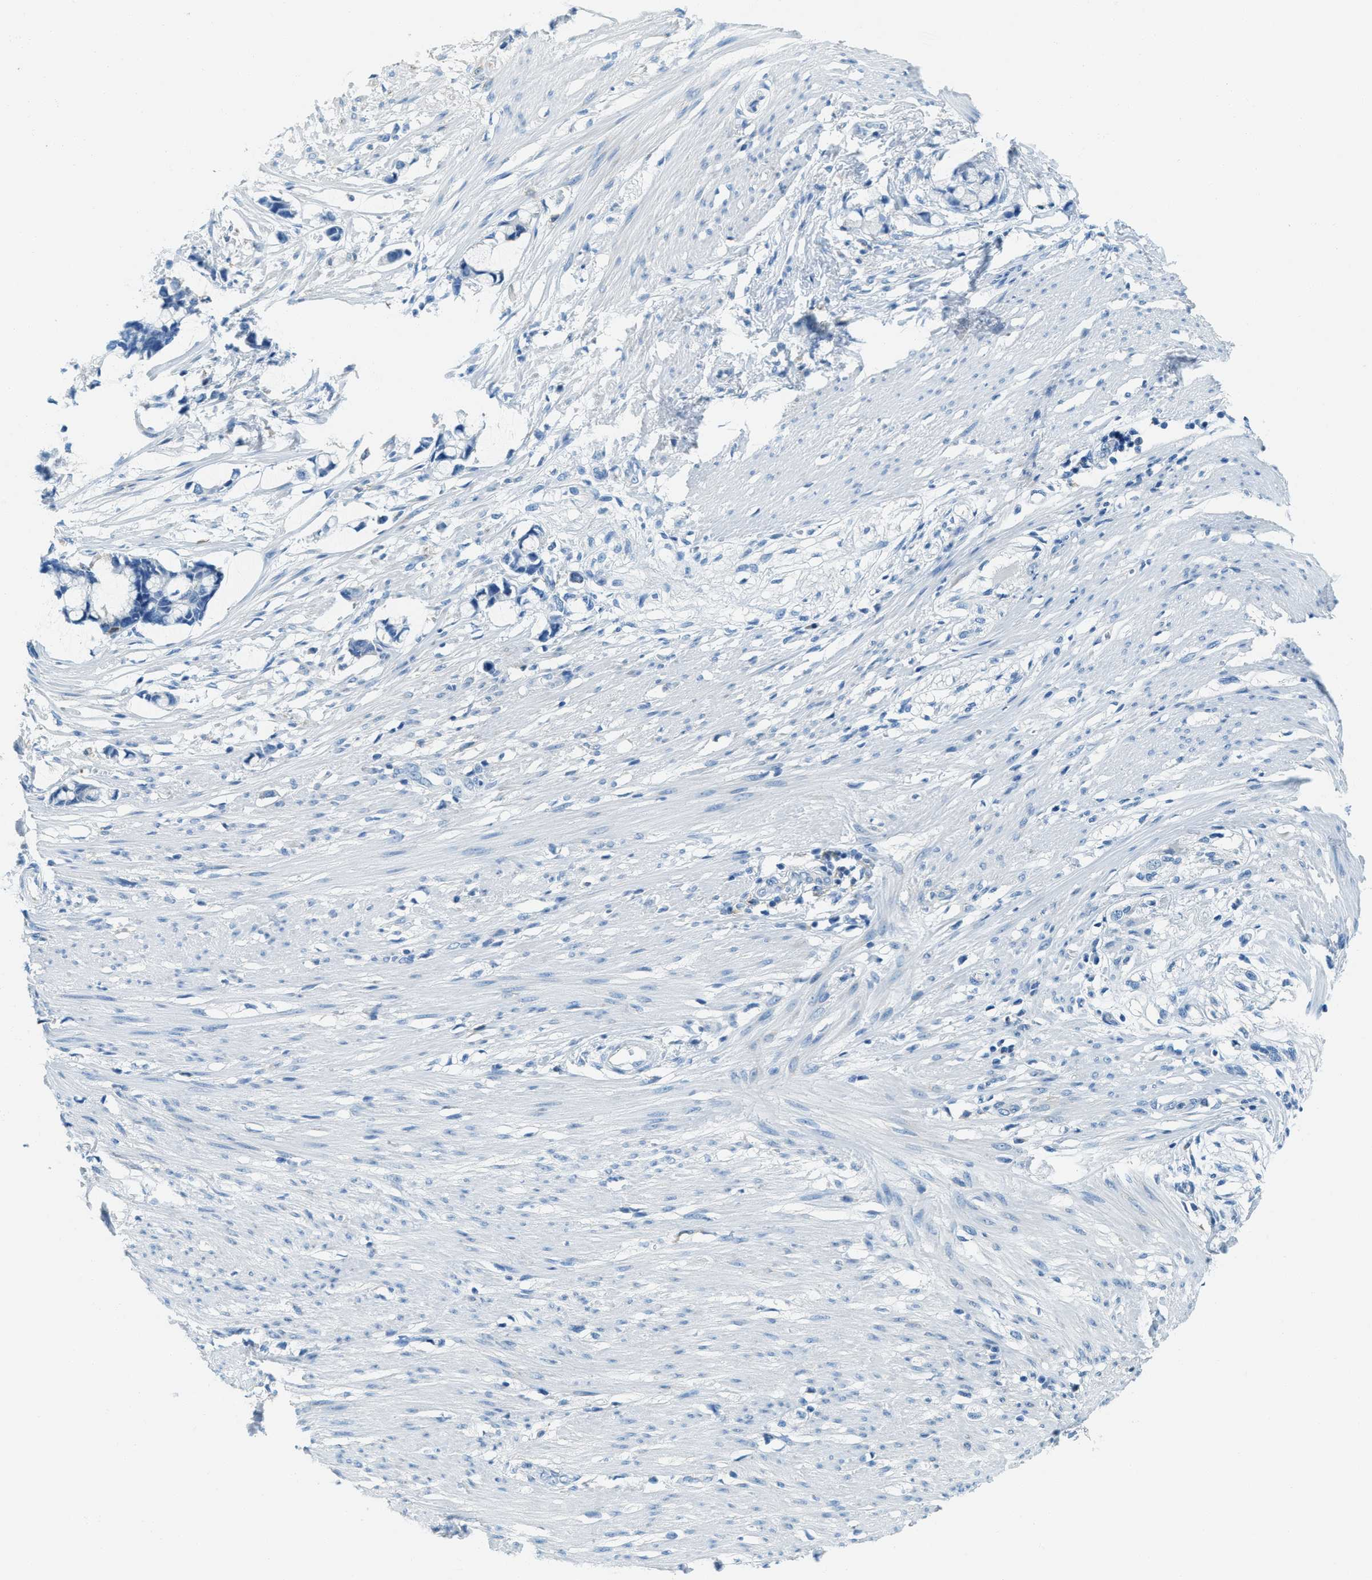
{"staining": {"intensity": "negative", "quantity": "none", "location": "none"}, "tissue": "smooth muscle", "cell_type": "Smooth muscle cells", "image_type": "normal", "snomed": [{"axis": "morphology", "description": "Normal tissue, NOS"}, {"axis": "morphology", "description": "Adenocarcinoma, NOS"}, {"axis": "topography", "description": "Smooth muscle"}, {"axis": "topography", "description": "Colon"}], "caption": "Immunohistochemical staining of unremarkable smooth muscle demonstrates no significant expression in smooth muscle cells. The staining is performed using DAB (3,3'-diaminobenzidine) brown chromogen with nuclei counter-stained in using hematoxylin.", "gene": "MATCAP2", "patient": {"sex": "male", "age": 14}}